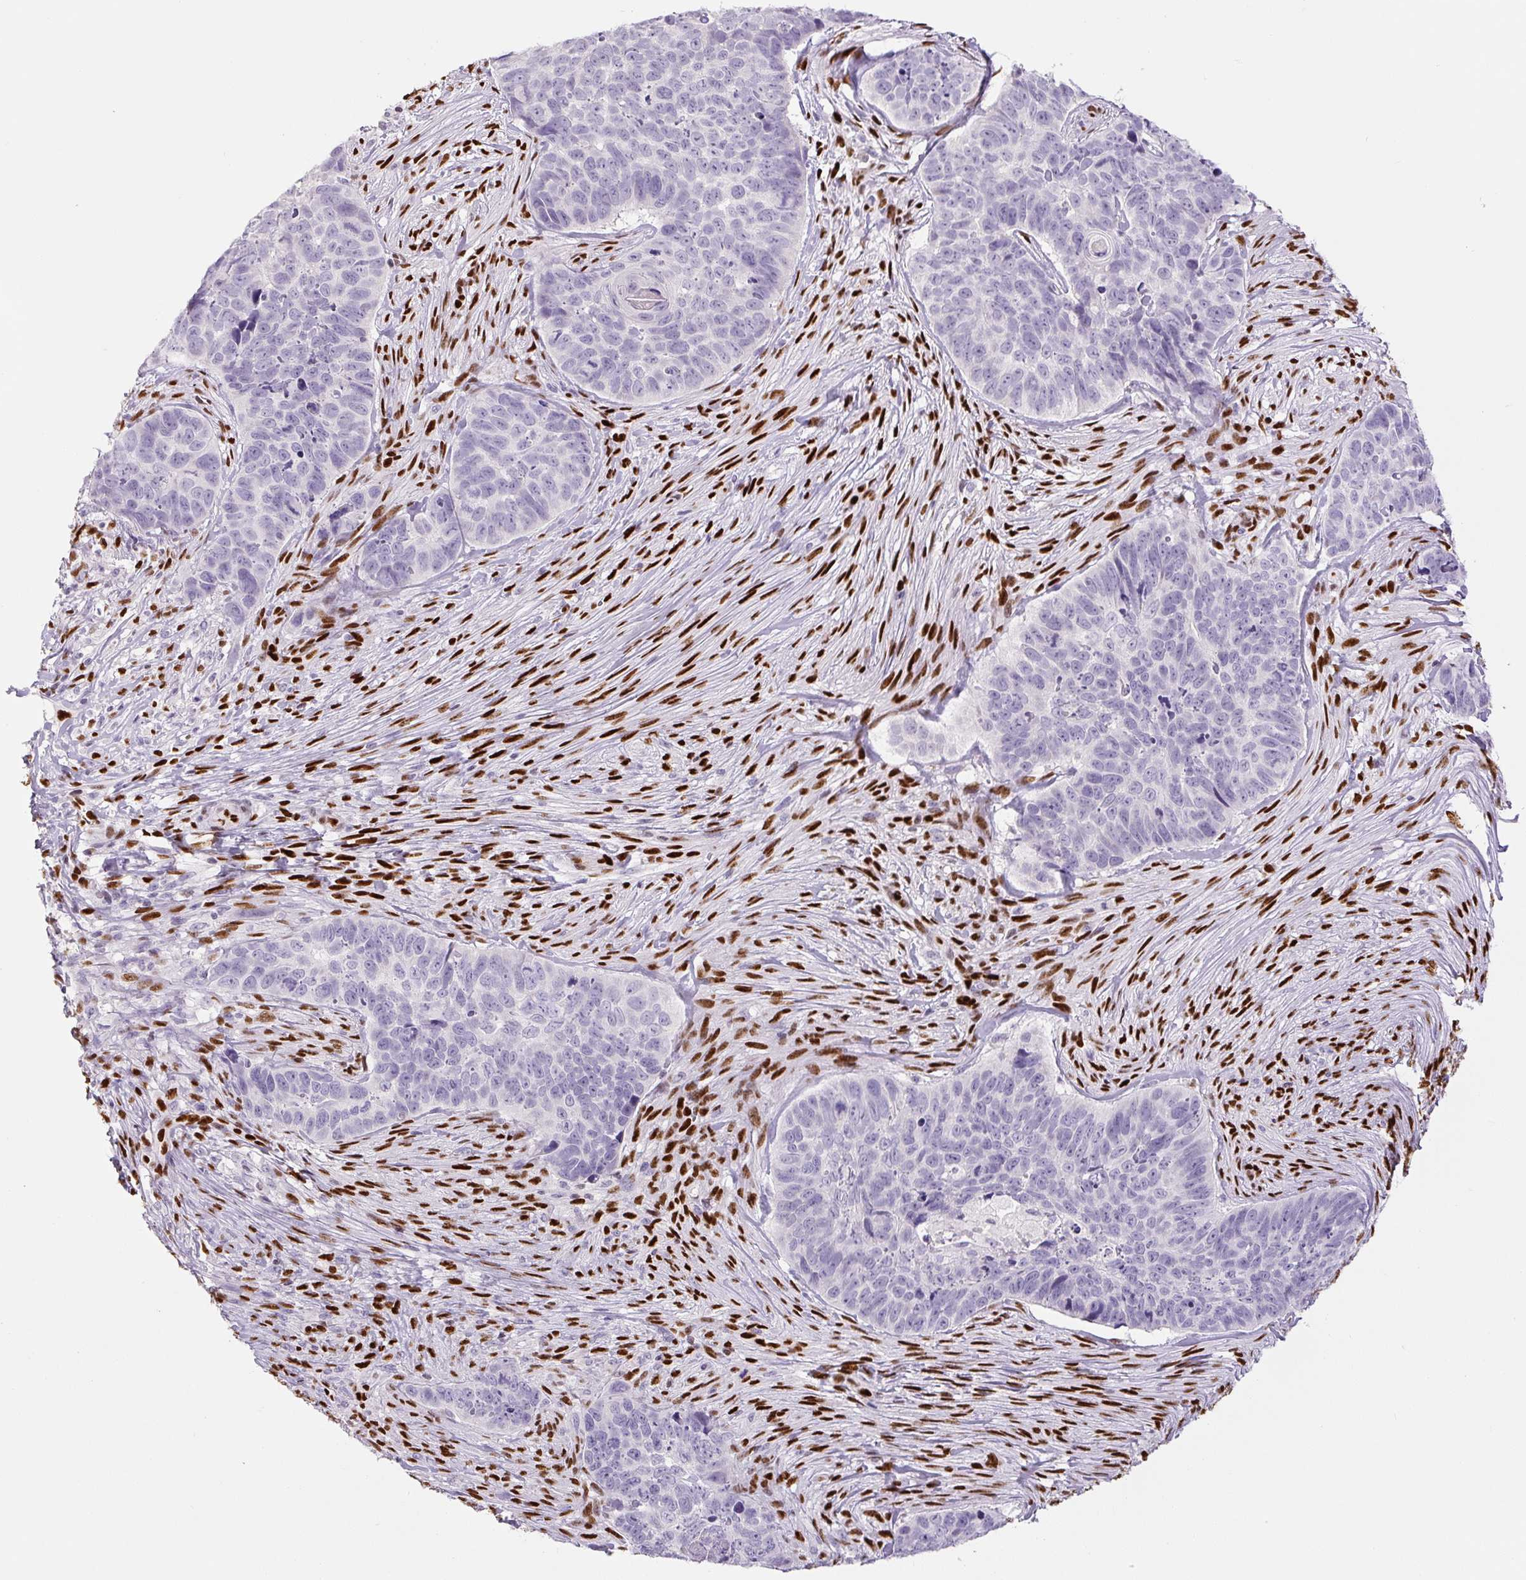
{"staining": {"intensity": "negative", "quantity": "none", "location": "none"}, "tissue": "skin cancer", "cell_type": "Tumor cells", "image_type": "cancer", "snomed": [{"axis": "morphology", "description": "Basal cell carcinoma"}, {"axis": "topography", "description": "Skin"}], "caption": "Tumor cells show no significant expression in skin basal cell carcinoma.", "gene": "ZEB1", "patient": {"sex": "female", "age": 82}}